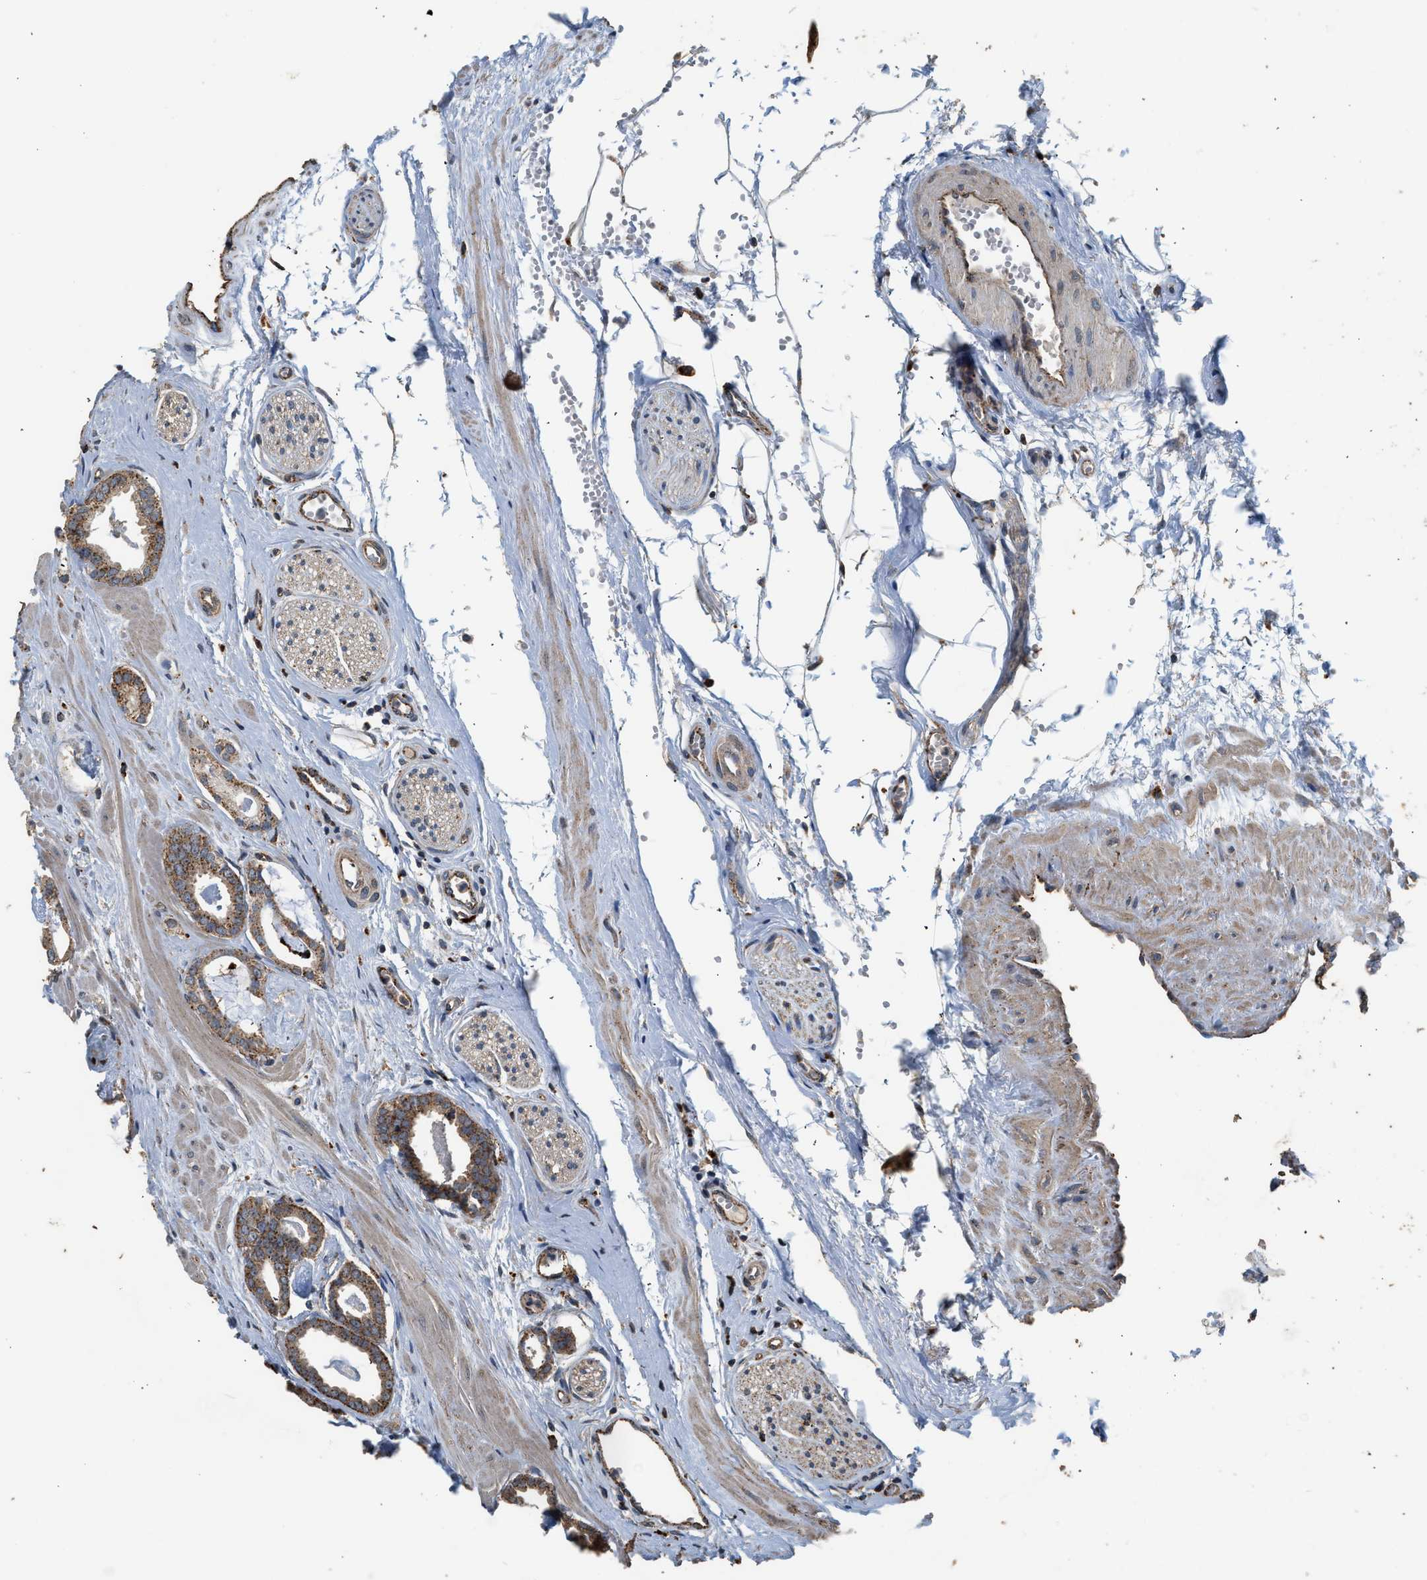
{"staining": {"intensity": "moderate", "quantity": ">75%", "location": "cytoplasmic/membranous"}, "tissue": "prostate cancer", "cell_type": "Tumor cells", "image_type": "cancer", "snomed": [{"axis": "morphology", "description": "Adenocarcinoma, Low grade"}, {"axis": "topography", "description": "Prostate"}], "caption": "Protein expression analysis of prostate low-grade adenocarcinoma displays moderate cytoplasmic/membranous expression in about >75% of tumor cells. The staining was performed using DAB, with brown indicating positive protein expression. Nuclei are stained blue with hematoxylin.", "gene": "CTSV", "patient": {"sex": "male", "age": 53}}